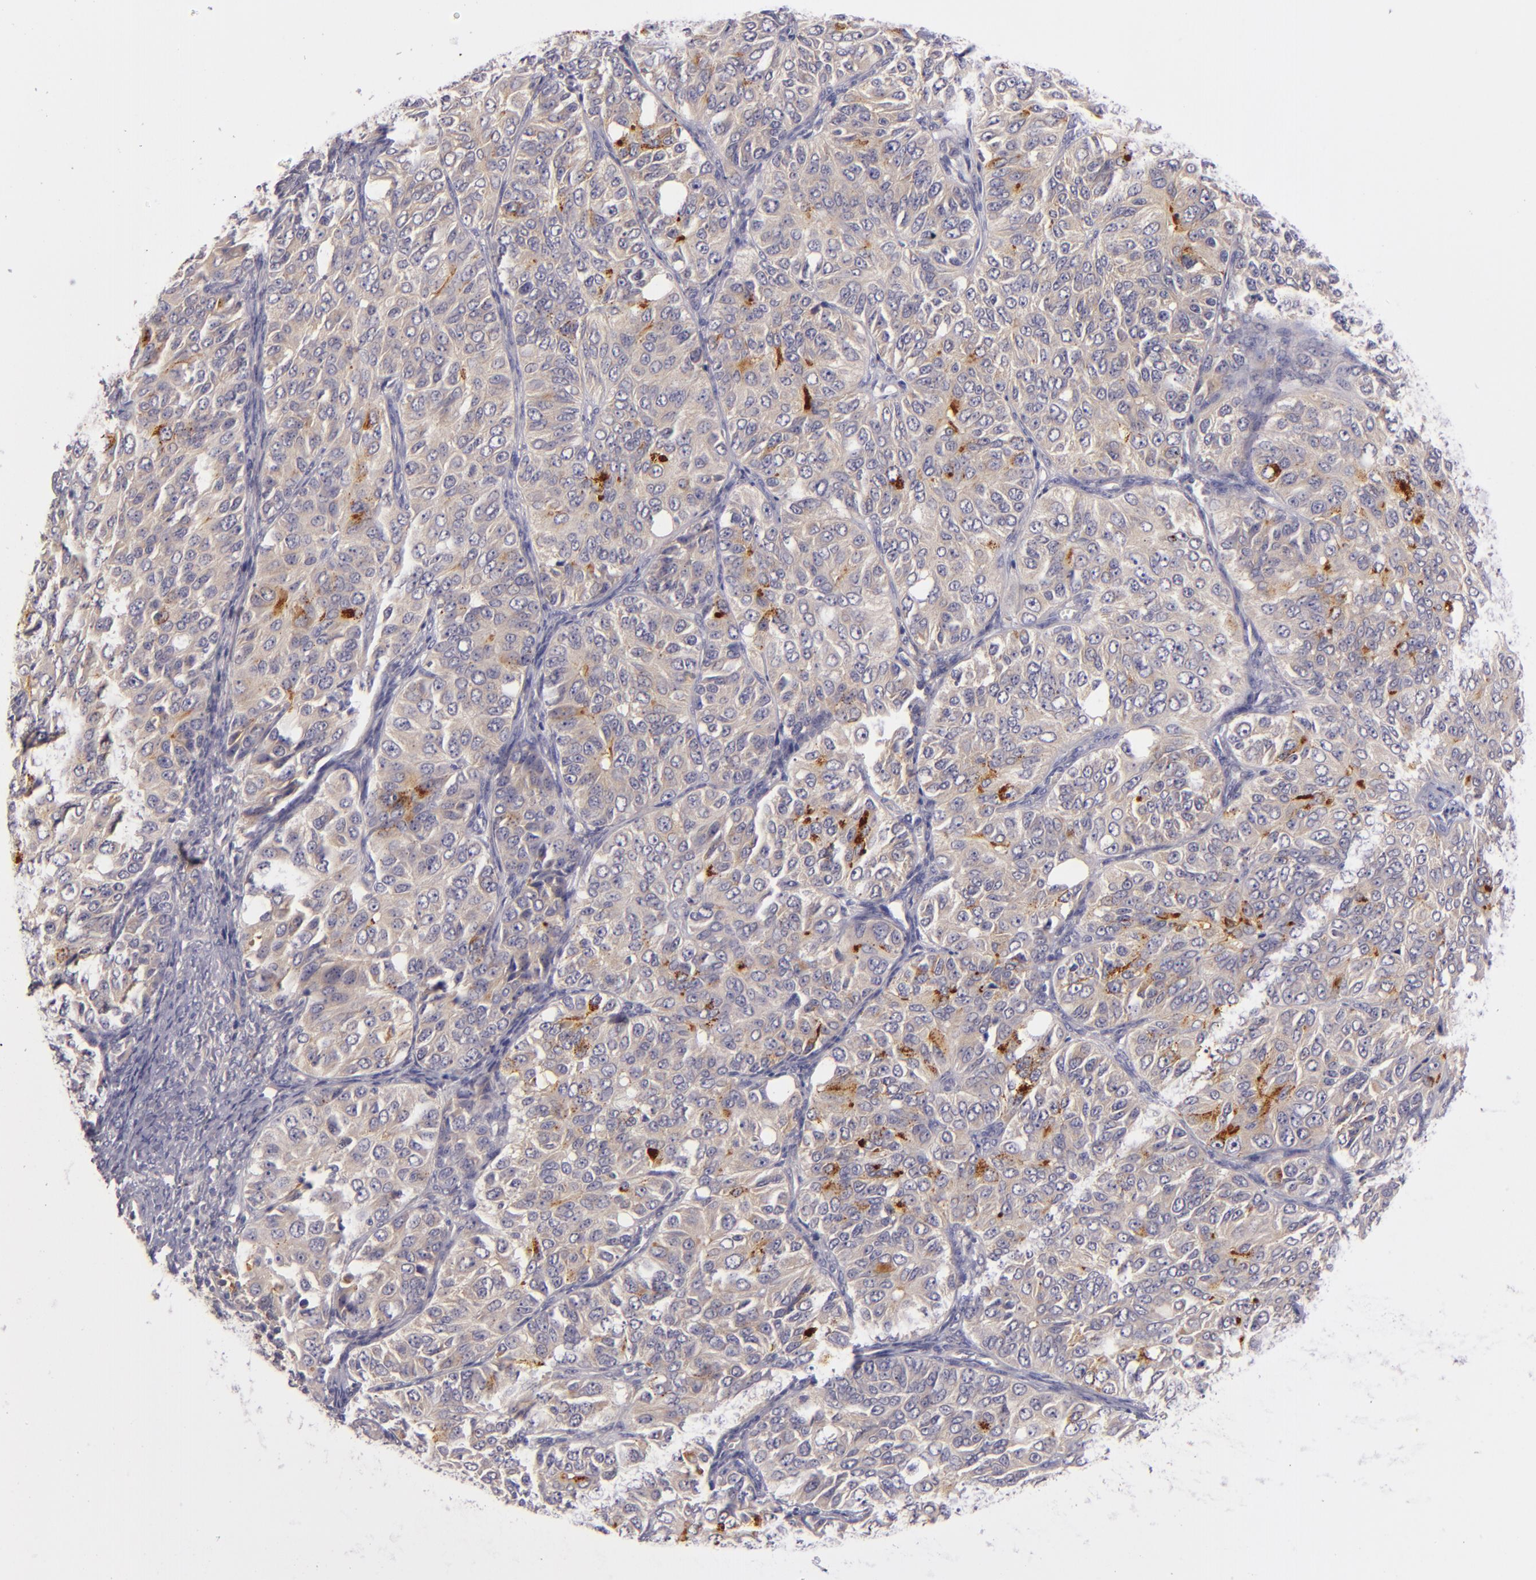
{"staining": {"intensity": "weak", "quantity": "<25%", "location": "cytoplasmic/membranous"}, "tissue": "ovarian cancer", "cell_type": "Tumor cells", "image_type": "cancer", "snomed": [{"axis": "morphology", "description": "Carcinoma, endometroid"}, {"axis": "topography", "description": "Ovary"}], "caption": "An image of ovarian endometroid carcinoma stained for a protein demonstrates no brown staining in tumor cells.", "gene": "CD83", "patient": {"sex": "female", "age": 51}}